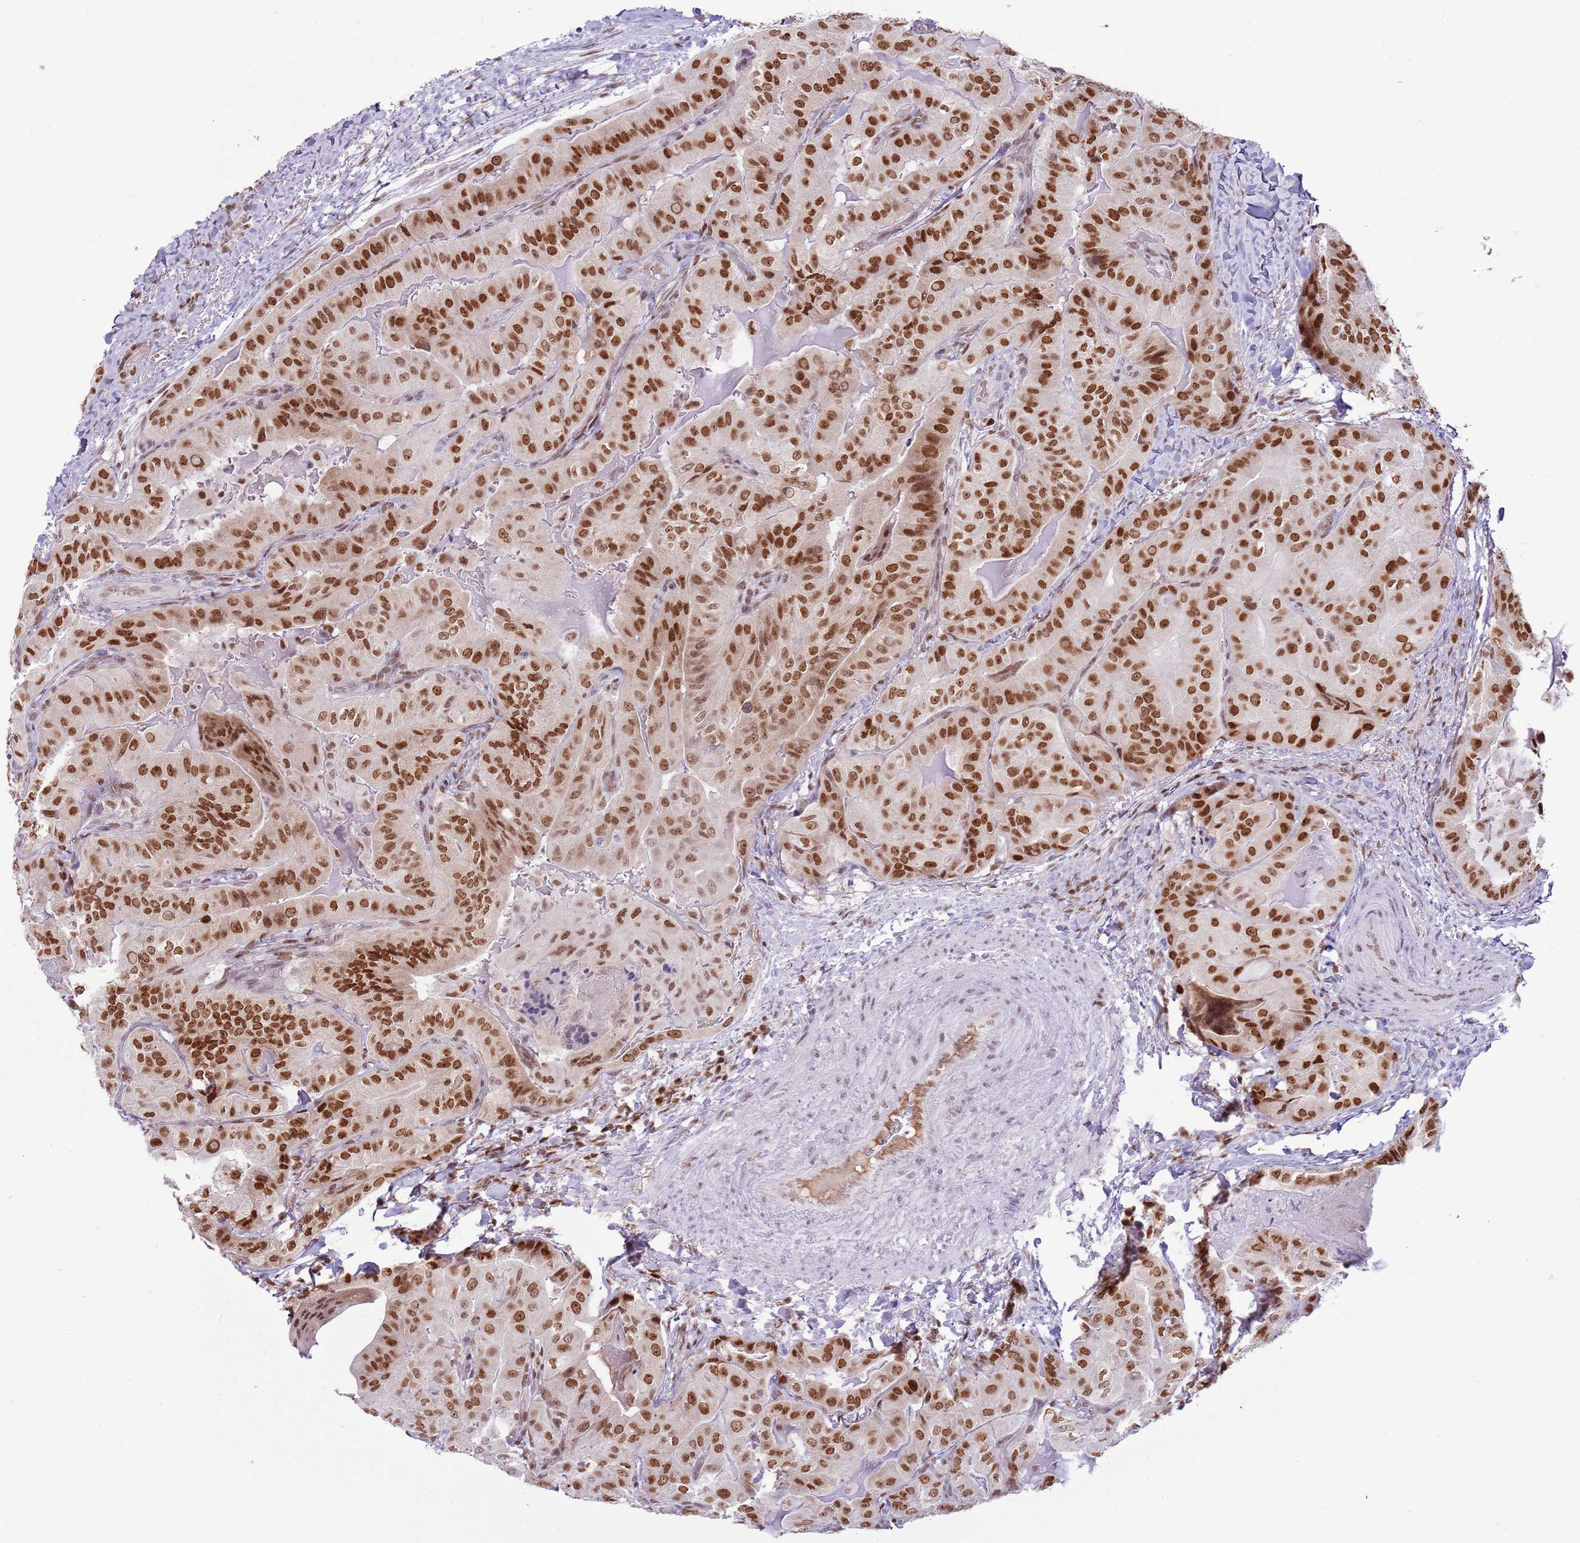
{"staining": {"intensity": "strong", "quantity": ">75%", "location": "nuclear"}, "tissue": "thyroid cancer", "cell_type": "Tumor cells", "image_type": "cancer", "snomed": [{"axis": "morphology", "description": "Papillary adenocarcinoma, NOS"}, {"axis": "topography", "description": "Thyroid gland"}], "caption": "Tumor cells display strong nuclear positivity in approximately >75% of cells in thyroid papillary adenocarcinoma.", "gene": "SELENOH", "patient": {"sex": "female", "age": 68}}